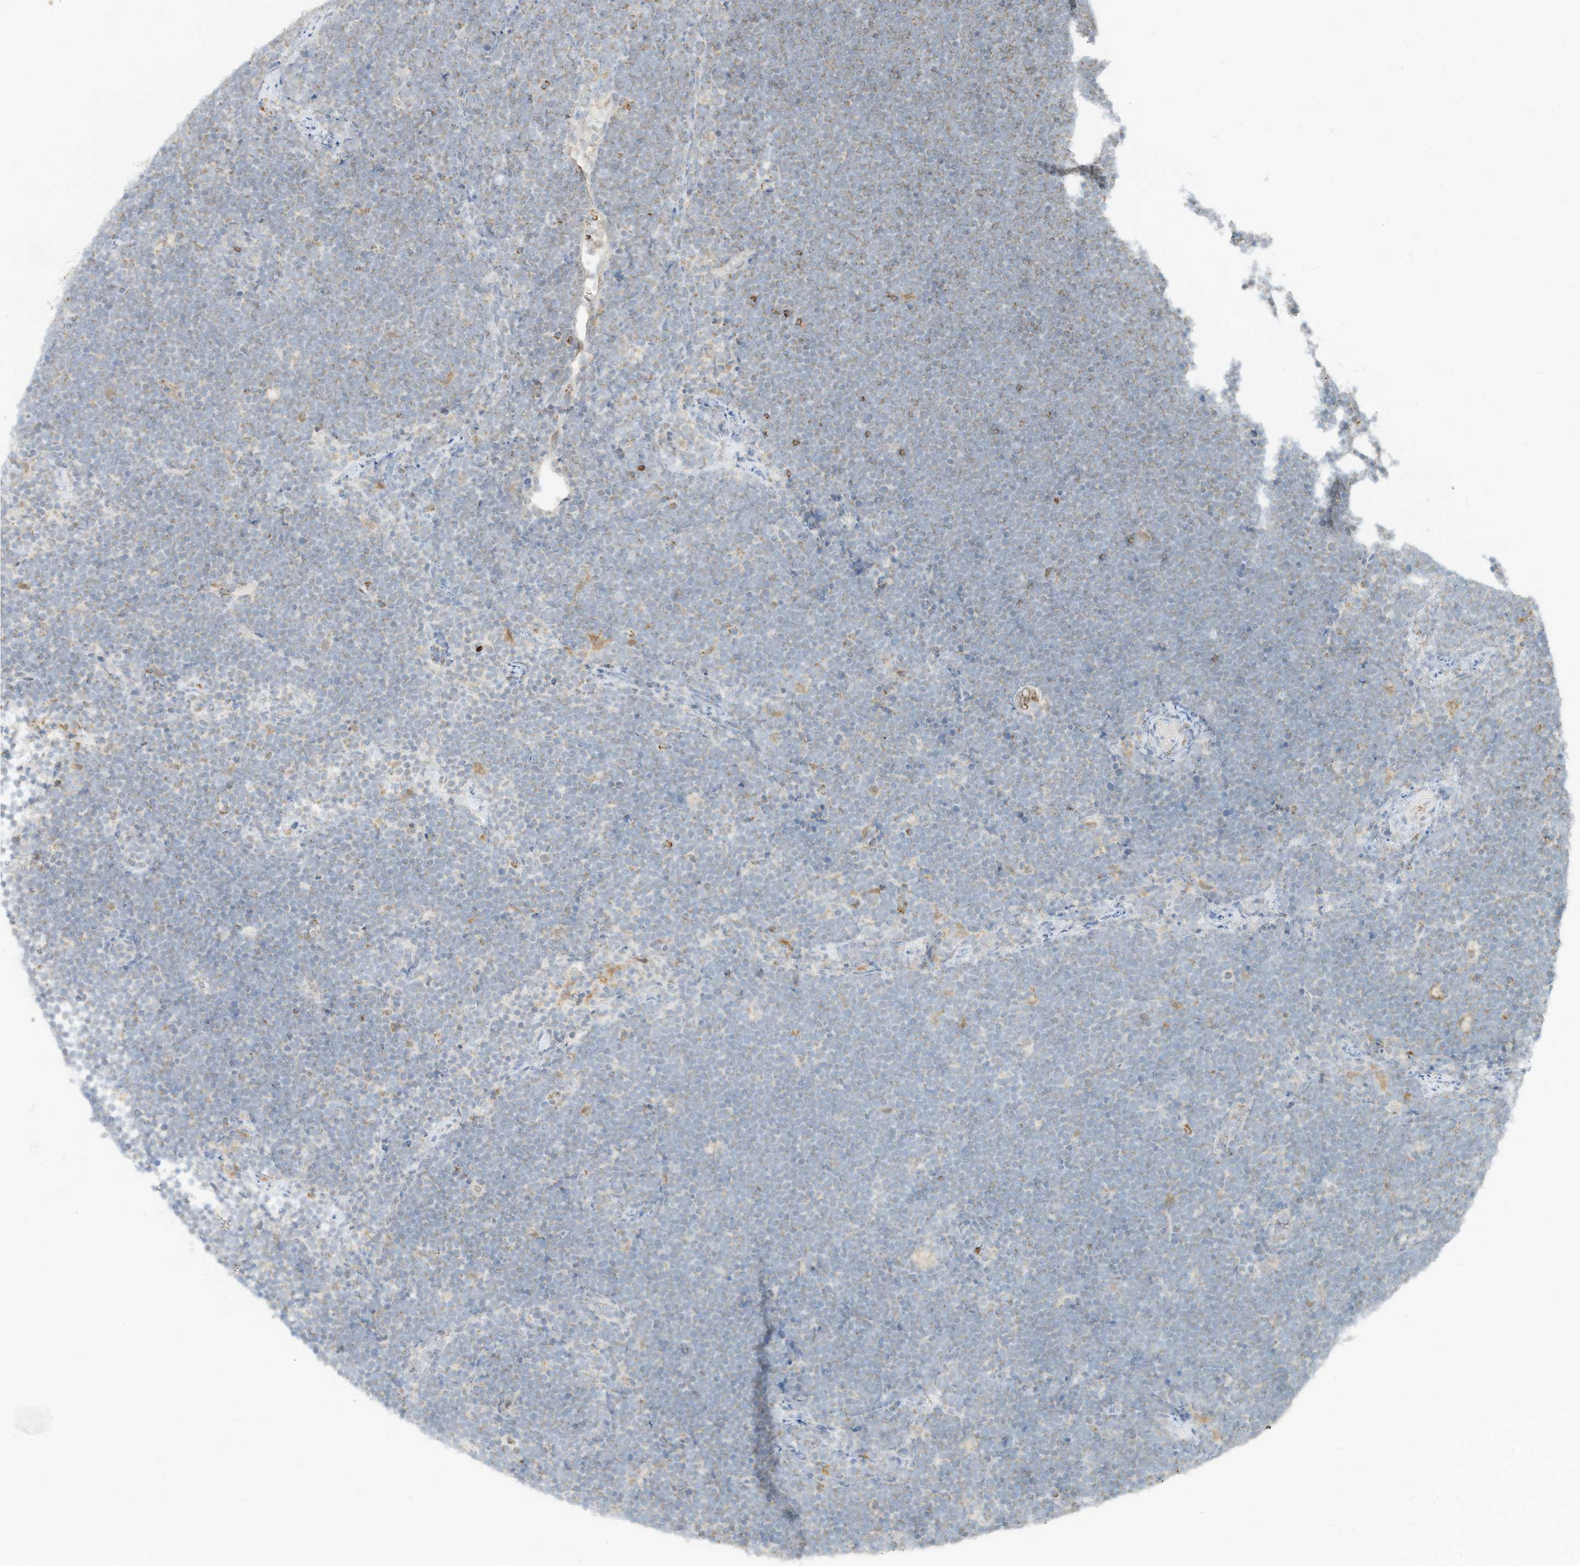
{"staining": {"intensity": "negative", "quantity": "none", "location": "none"}, "tissue": "lymphoma", "cell_type": "Tumor cells", "image_type": "cancer", "snomed": [{"axis": "morphology", "description": "Malignant lymphoma, non-Hodgkin's type, High grade"}, {"axis": "topography", "description": "Lymph node"}], "caption": "Immunohistochemistry of lymphoma shows no expression in tumor cells.", "gene": "MTUS2", "patient": {"sex": "male", "age": 13}}